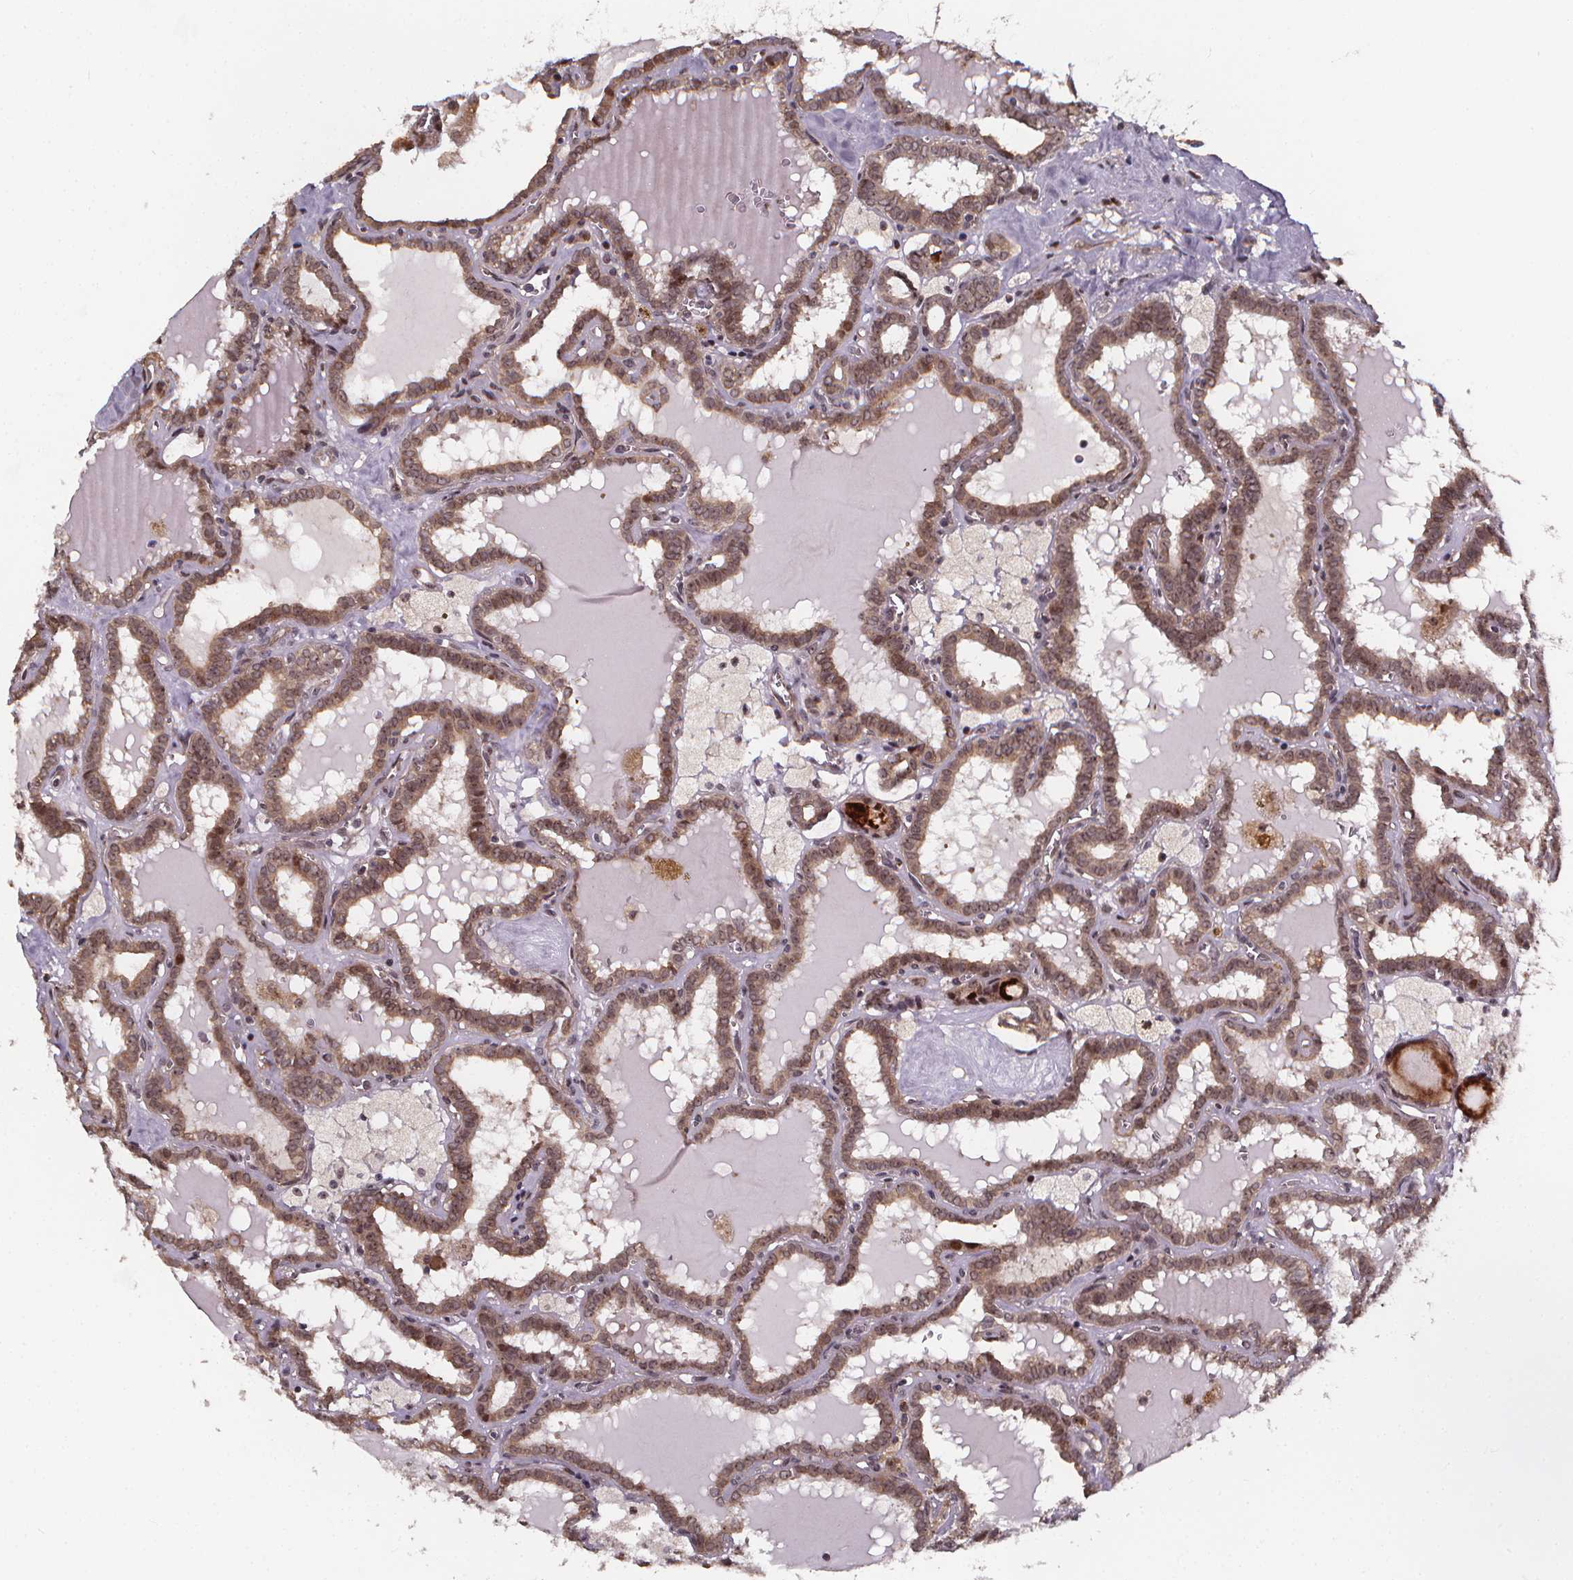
{"staining": {"intensity": "weak", "quantity": ">75%", "location": "cytoplasmic/membranous,nuclear"}, "tissue": "thyroid cancer", "cell_type": "Tumor cells", "image_type": "cancer", "snomed": [{"axis": "morphology", "description": "Papillary adenocarcinoma, NOS"}, {"axis": "topography", "description": "Thyroid gland"}], "caption": "DAB (3,3'-diaminobenzidine) immunohistochemical staining of thyroid cancer shows weak cytoplasmic/membranous and nuclear protein positivity in approximately >75% of tumor cells.", "gene": "DDIT3", "patient": {"sex": "female", "age": 39}}